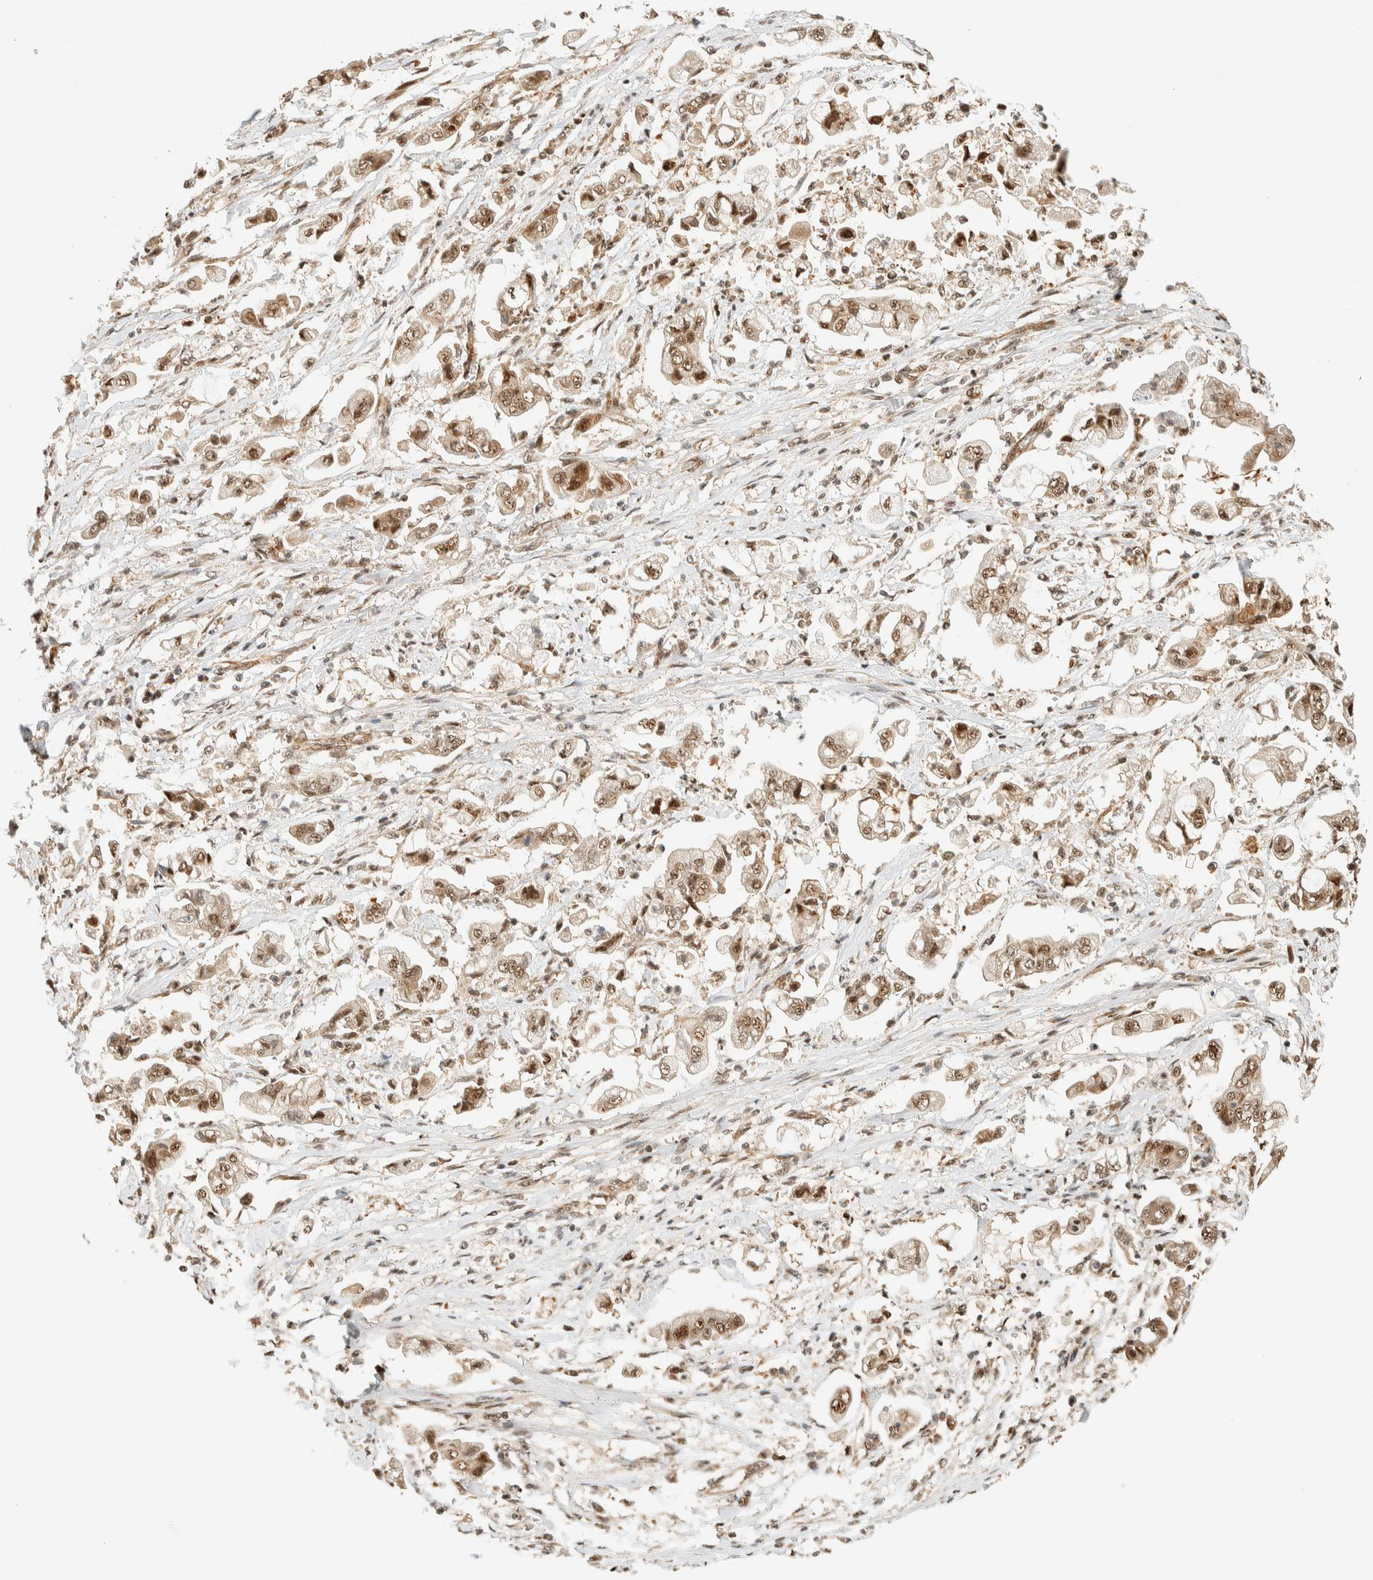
{"staining": {"intensity": "moderate", "quantity": ">75%", "location": "nuclear"}, "tissue": "stomach cancer", "cell_type": "Tumor cells", "image_type": "cancer", "snomed": [{"axis": "morphology", "description": "Adenocarcinoma, NOS"}, {"axis": "topography", "description": "Stomach"}], "caption": "Protein expression analysis of human stomach adenocarcinoma reveals moderate nuclear expression in about >75% of tumor cells.", "gene": "SIK1", "patient": {"sex": "male", "age": 62}}